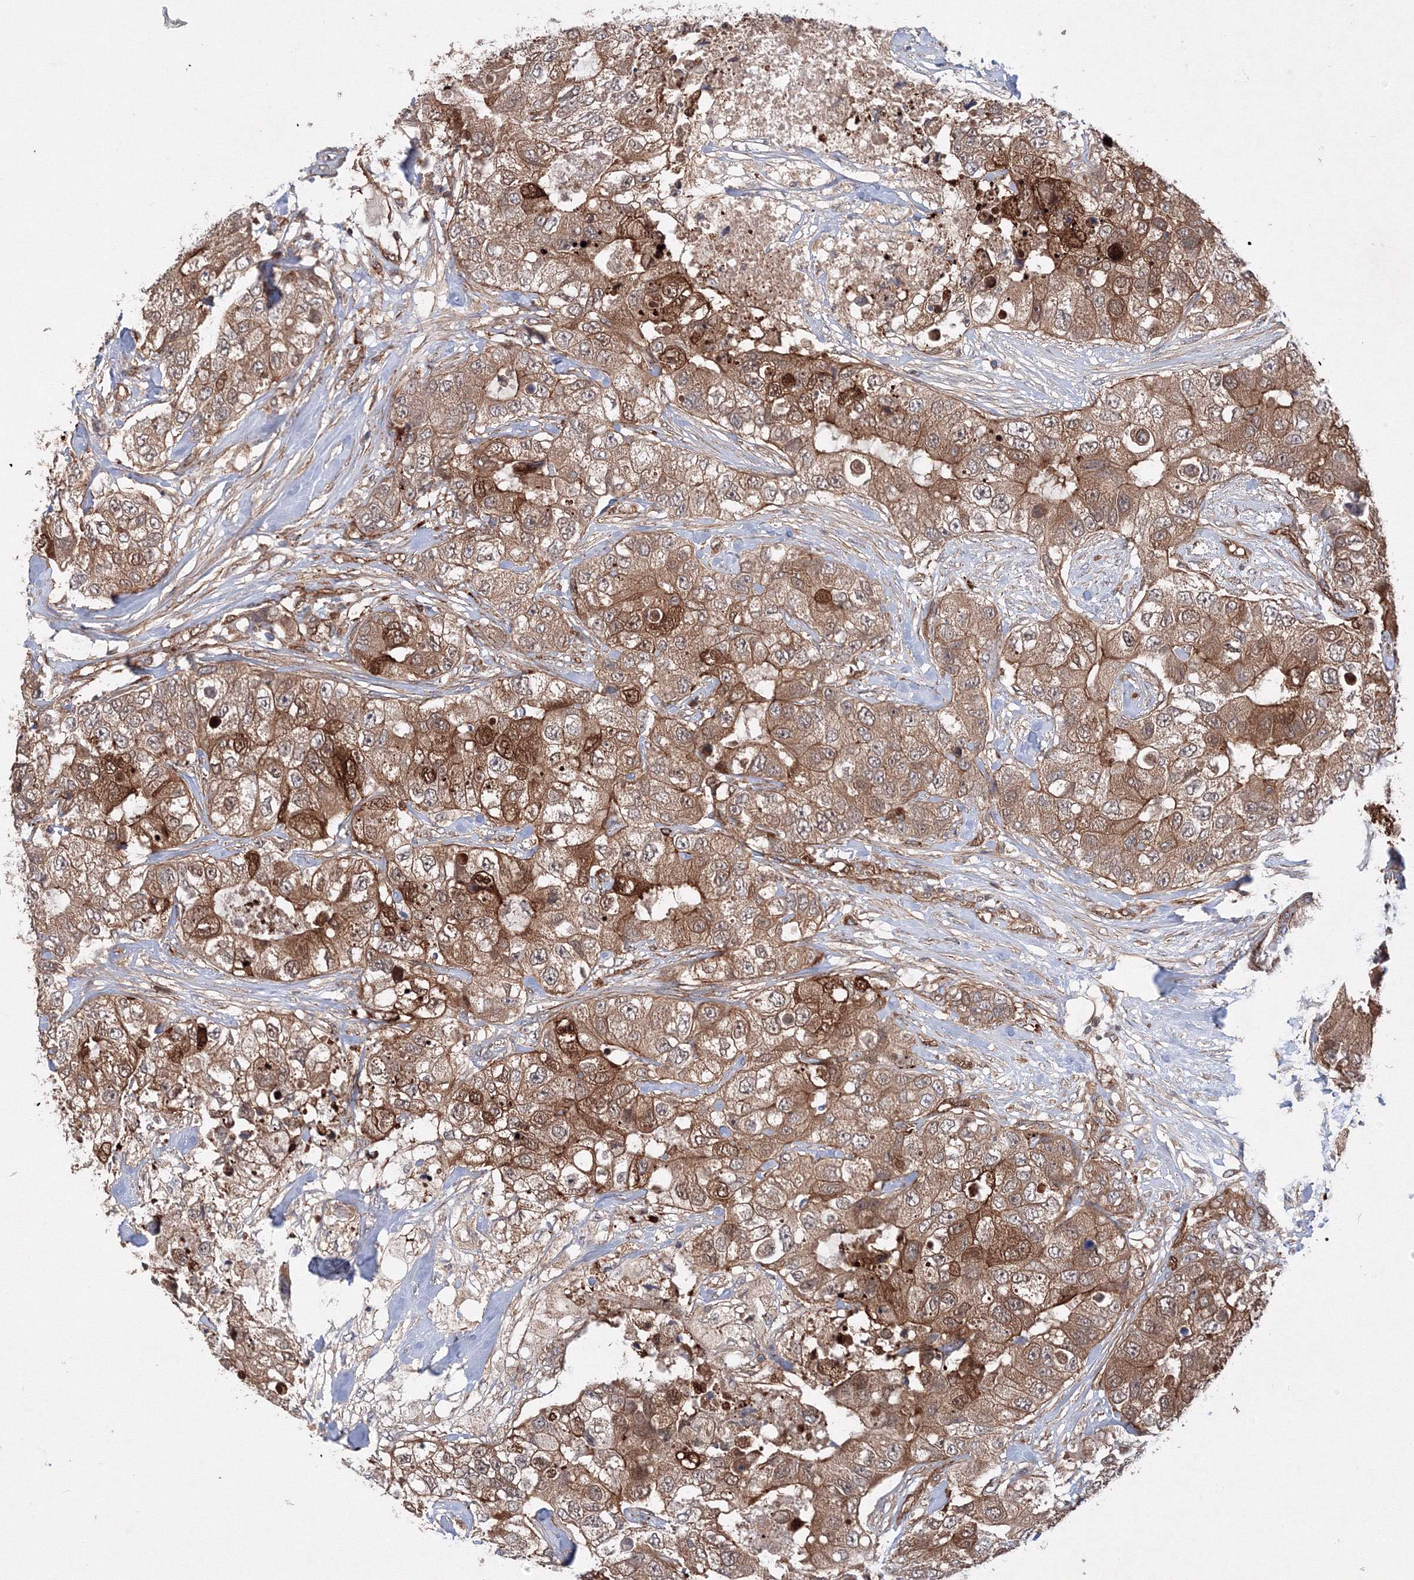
{"staining": {"intensity": "moderate", "quantity": ">75%", "location": "cytoplasmic/membranous"}, "tissue": "breast cancer", "cell_type": "Tumor cells", "image_type": "cancer", "snomed": [{"axis": "morphology", "description": "Duct carcinoma"}, {"axis": "topography", "description": "Breast"}], "caption": "Protein expression analysis of human breast cancer reveals moderate cytoplasmic/membranous staining in approximately >75% of tumor cells.", "gene": "DCTD", "patient": {"sex": "female", "age": 62}}